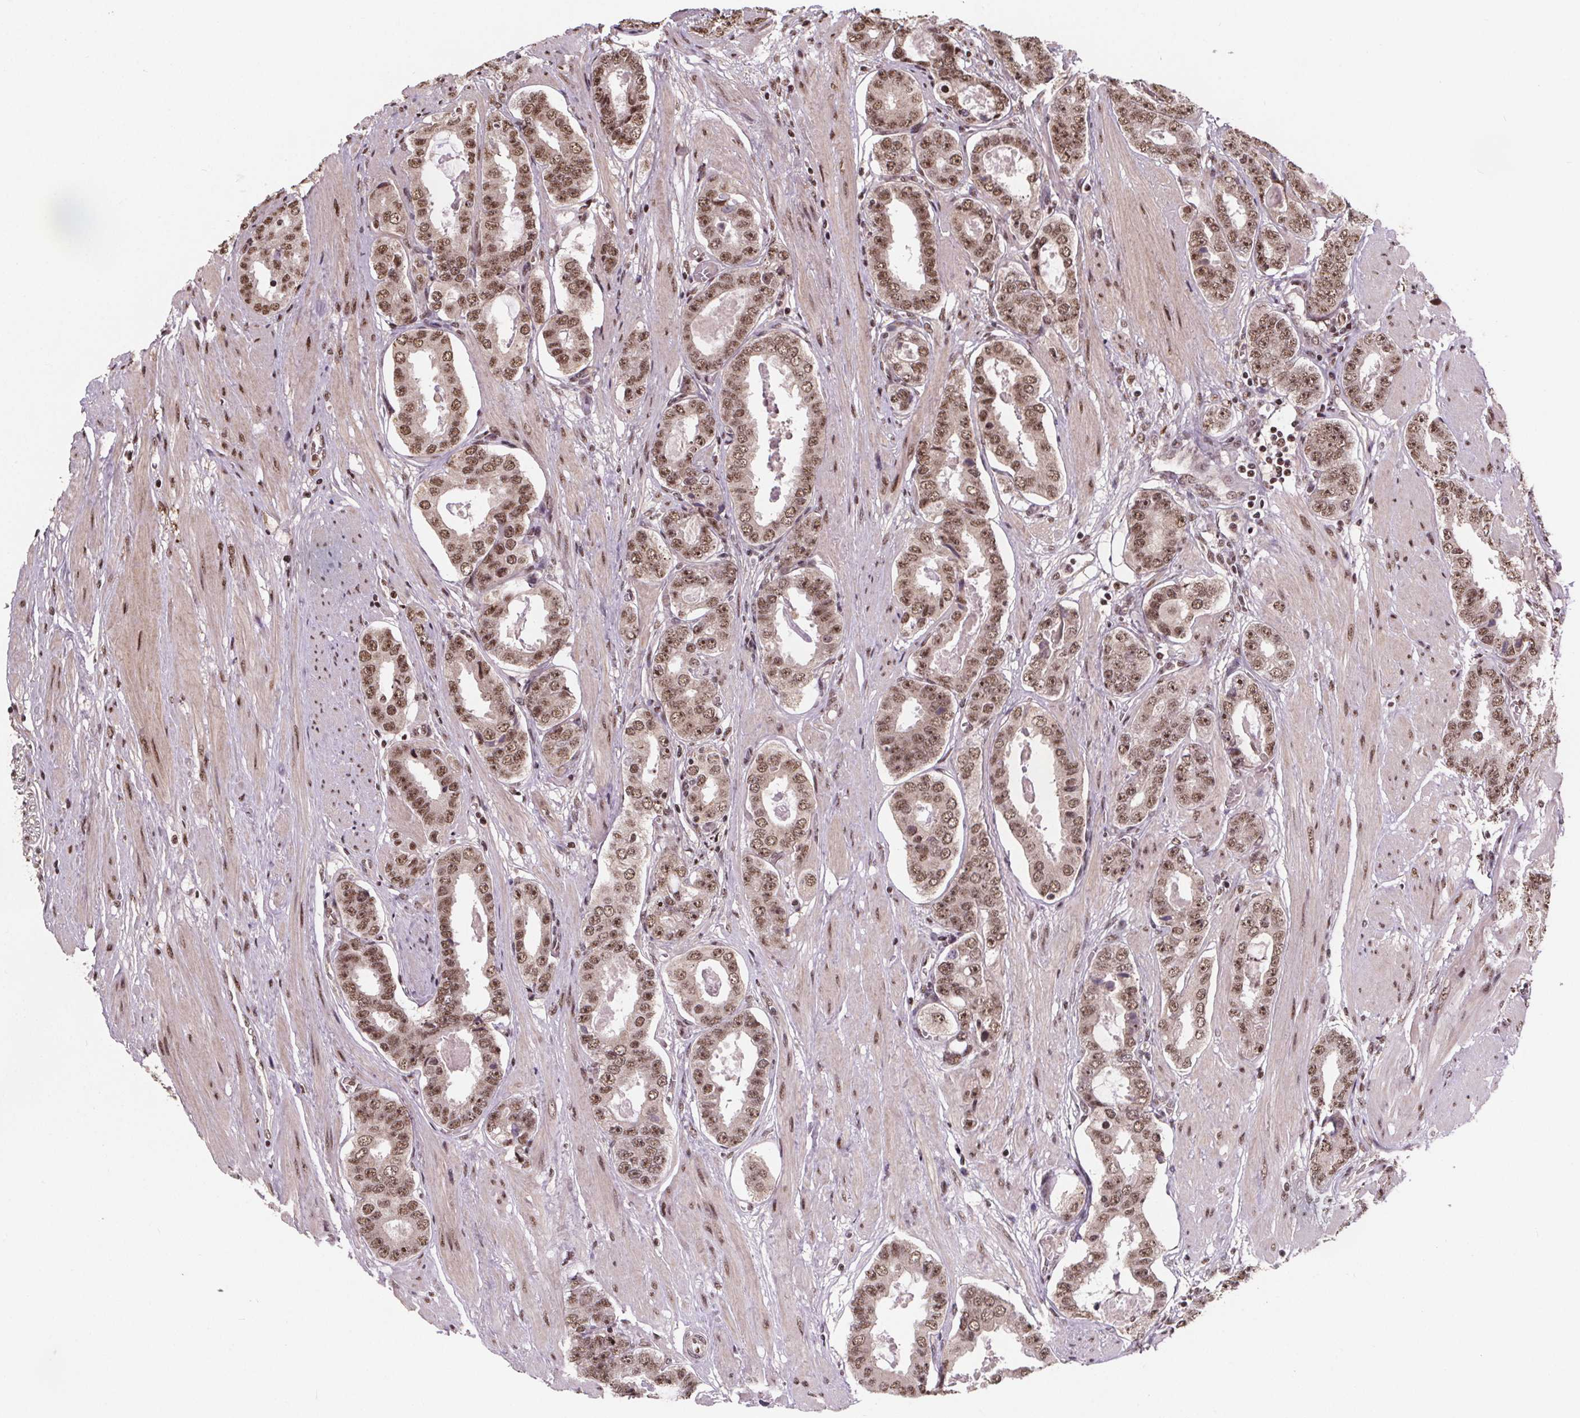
{"staining": {"intensity": "moderate", "quantity": ">75%", "location": "nuclear"}, "tissue": "prostate cancer", "cell_type": "Tumor cells", "image_type": "cancer", "snomed": [{"axis": "morphology", "description": "Adenocarcinoma, High grade"}, {"axis": "topography", "description": "Prostate"}], "caption": "Protein expression analysis of prostate high-grade adenocarcinoma reveals moderate nuclear expression in about >75% of tumor cells.", "gene": "JARID2", "patient": {"sex": "male", "age": 63}}